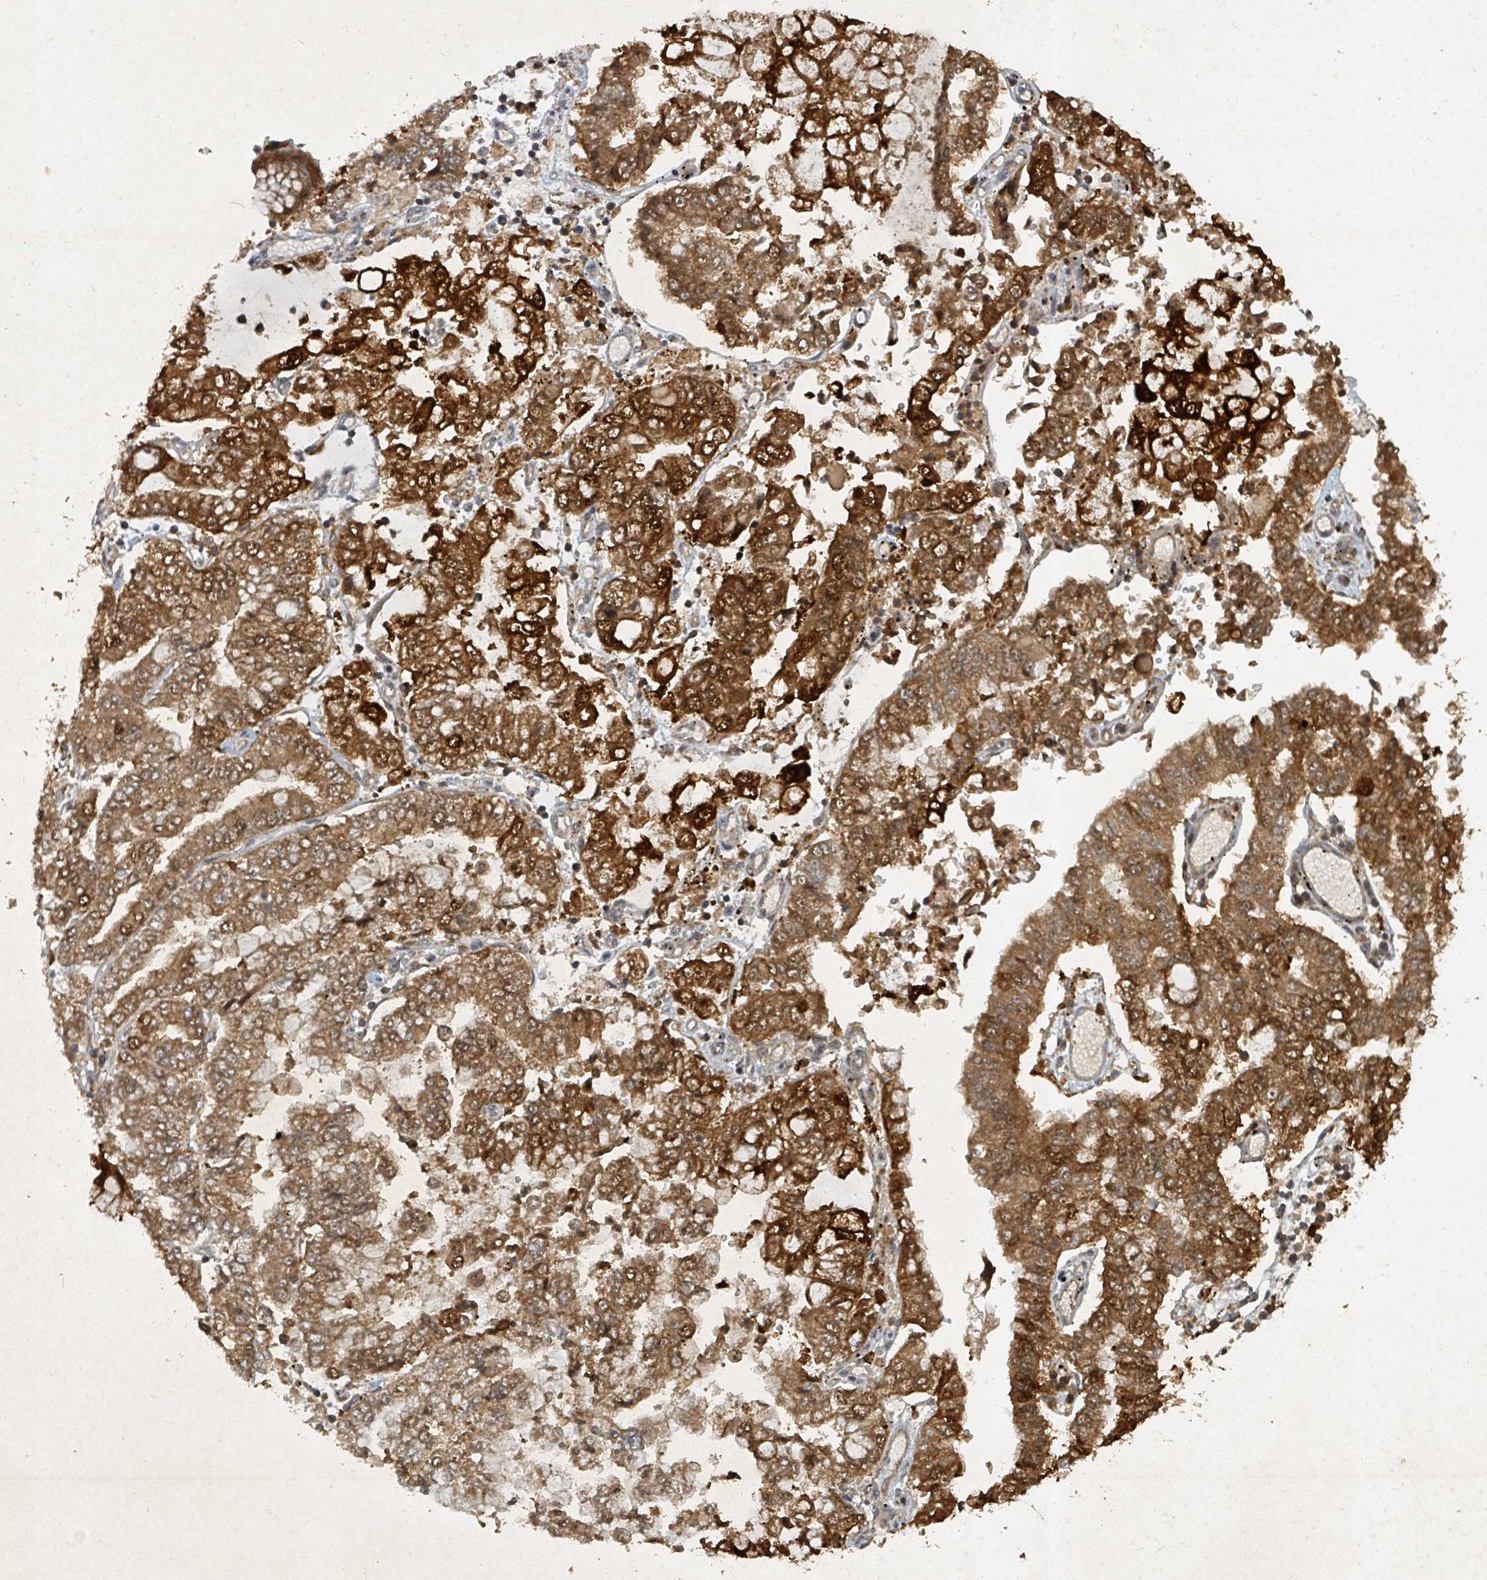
{"staining": {"intensity": "strong", "quantity": ">75%", "location": "cytoplasmic/membranous,nuclear"}, "tissue": "stomach cancer", "cell_type": "Tumor cells", "image_type": "cancer", "snomed": [{"axis": "morphology", "description": "Adenocarcinoma, NOS"}, {"axis": "topography", "description": "Stomach"}], "caption": "Protein staining reveals strong cytoplasmic/membranous and nuclear staining in about >75% of tumor cells in stomach cancer.", "gene": "KDM4E", "patient": {"sex": "male", "age": 76}}